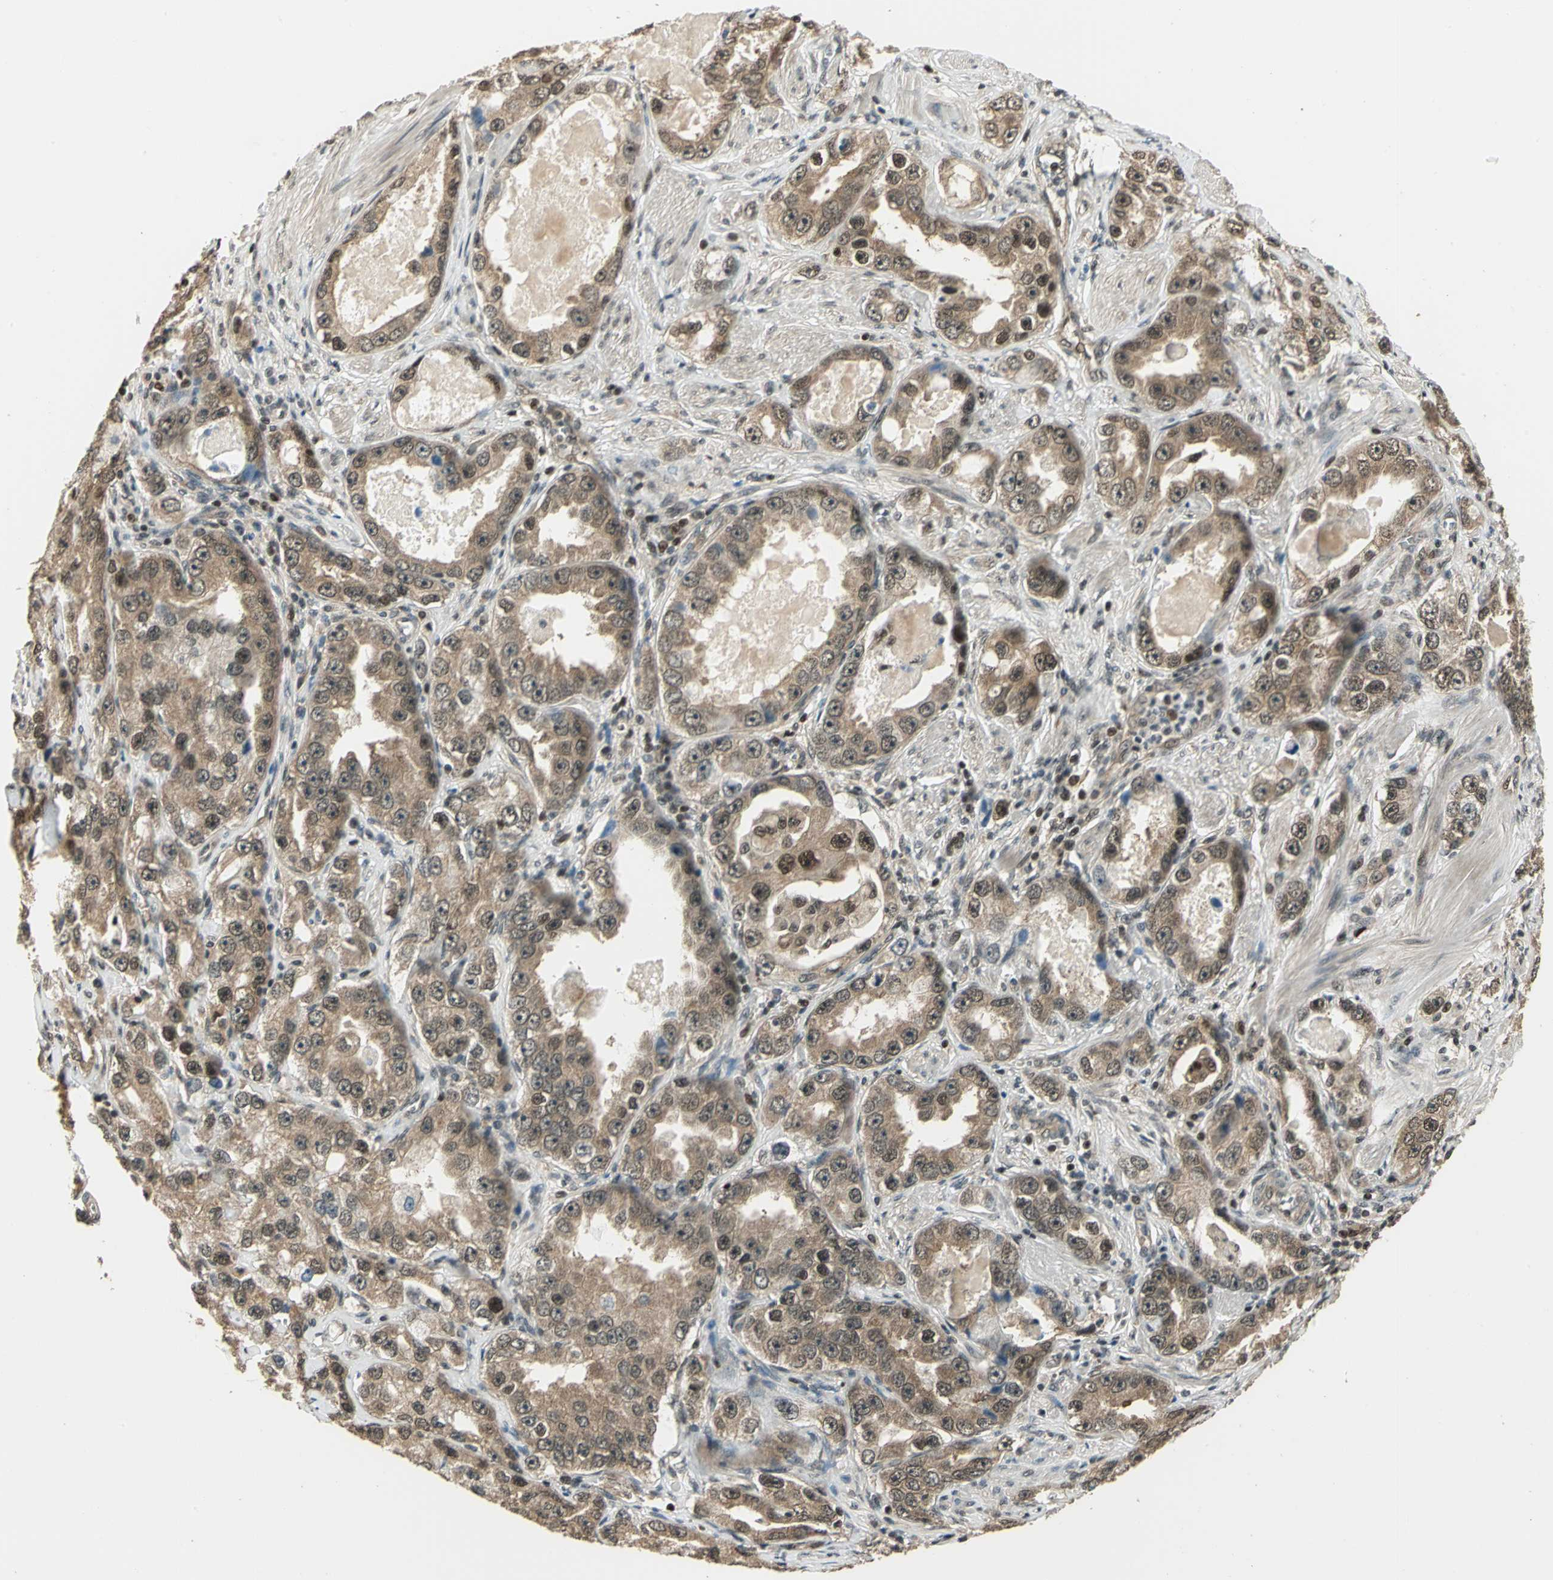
{"staining": {"intensity": "moderate", "quantity": ">75%", "location": "cytoplasmic/membranous,nuclear"}, "tissue": "prostate cancer", "cell_type": "Tumor cells", "image_type": "cancer", "snomed": [{"axis": "morphology", "description": "Adenocarcinoma, High grade"}, {"axis": "topography", "description": "Prostate"}], "caption": "Brown immunohistochemical staining in human prostate cancer (high-grade adenocarcinoma) displays moderate cytoplasmic/membranous and nuclear expression in approximately >75% of tumor cells.", "gene": "PSMC3", "patient": {"sex": "male", "age": 63}}